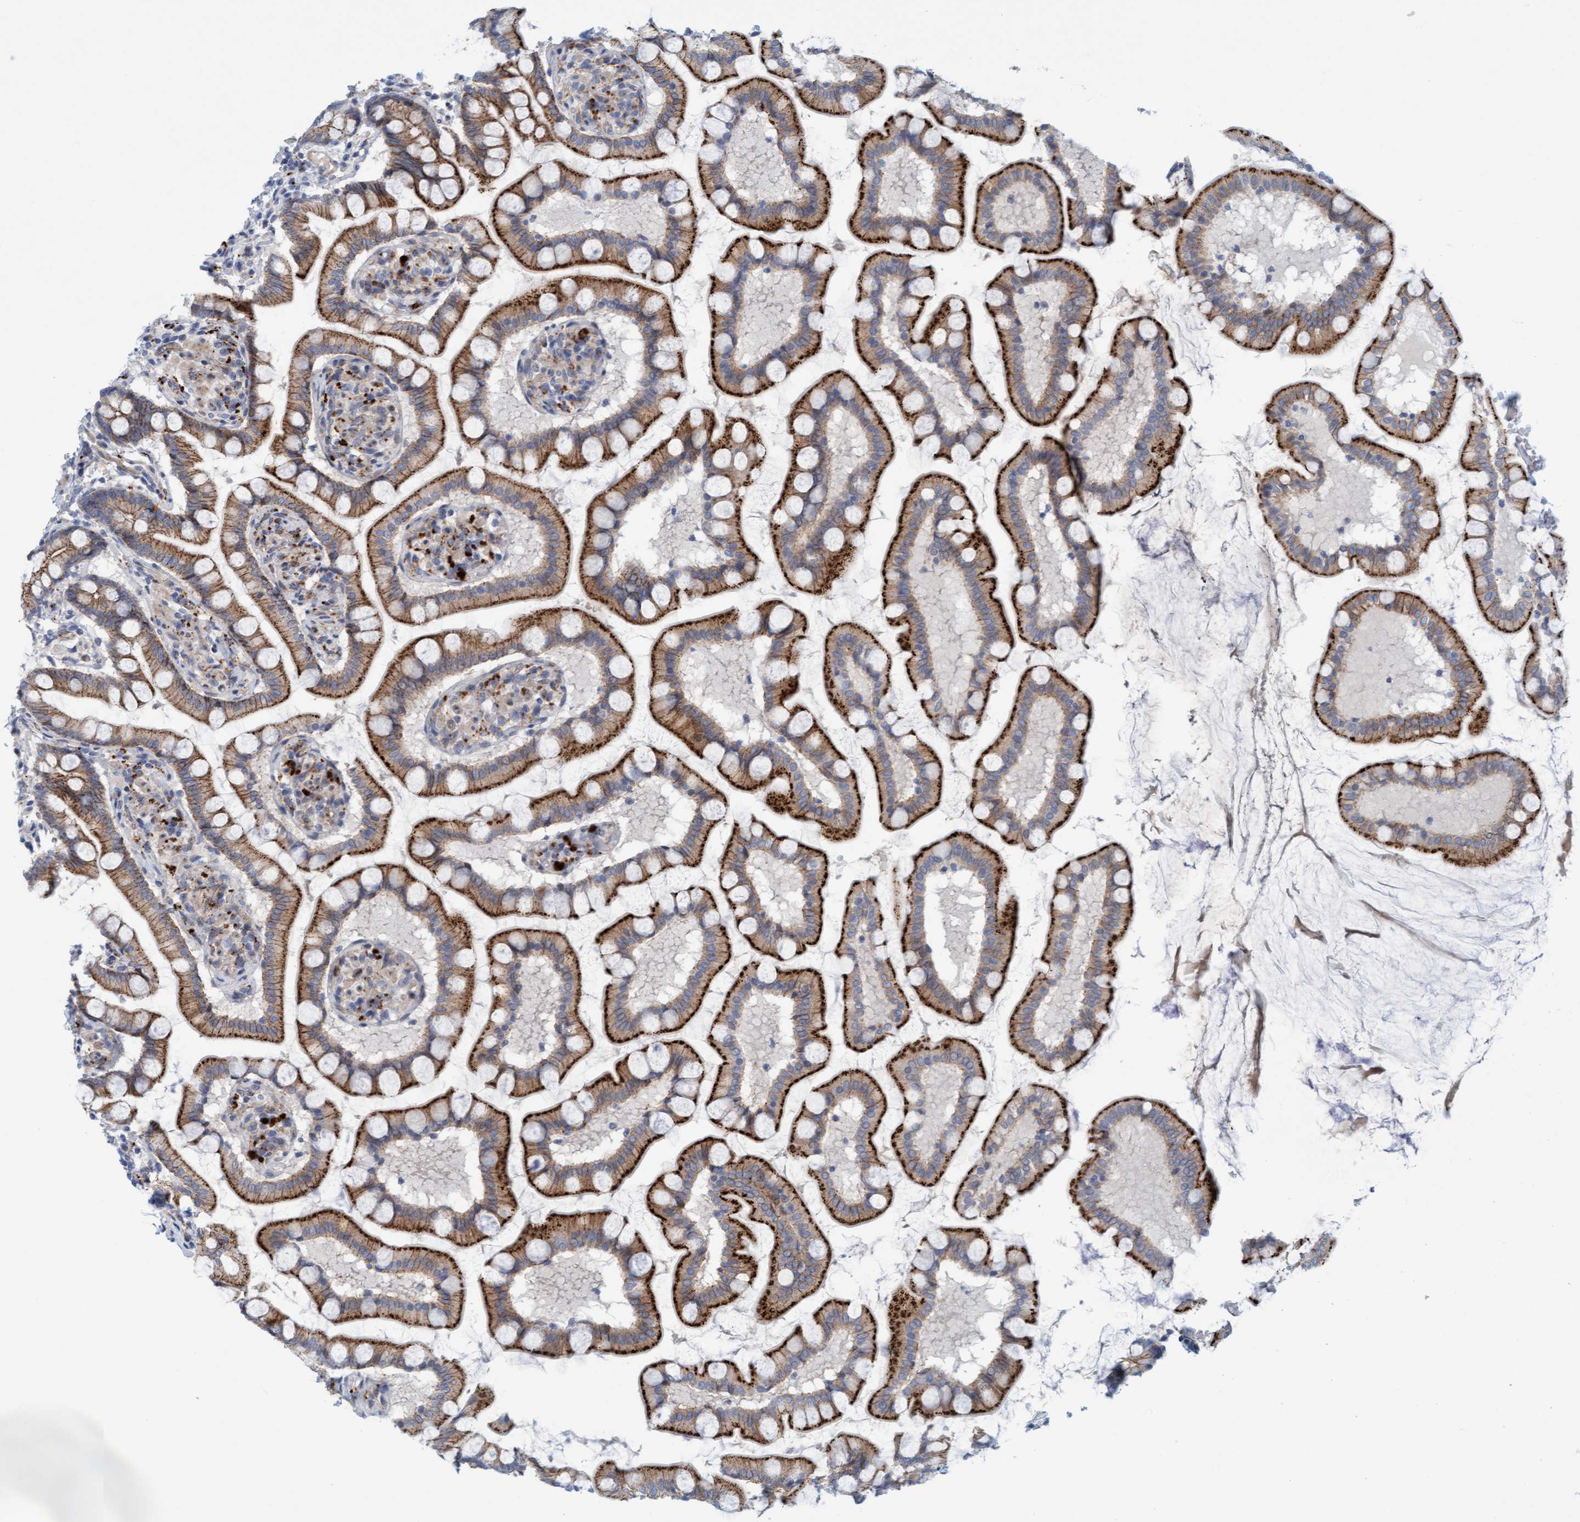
{"staining": {"intensity": "strong", "quantity": ">75%", "location": "cytoplasmic/membranous"}, "tissue": "small intestine", "cell_type": "Glandular cells", "image_type": "normal", "snomed": [{"axis": "morphology", "description": "Normal tissue, NOS"}, {"axis": "topography", "description": "Small intestine"}], "caption": "This photomicrograph shows immunohistochemistry staining of benign human small intestine, with high strong cytoplasmic/membranous positivity in approximately >75% of glandular cells.", "gene": "KRBA2", "patient": {"sex": "male", "age": 41}}